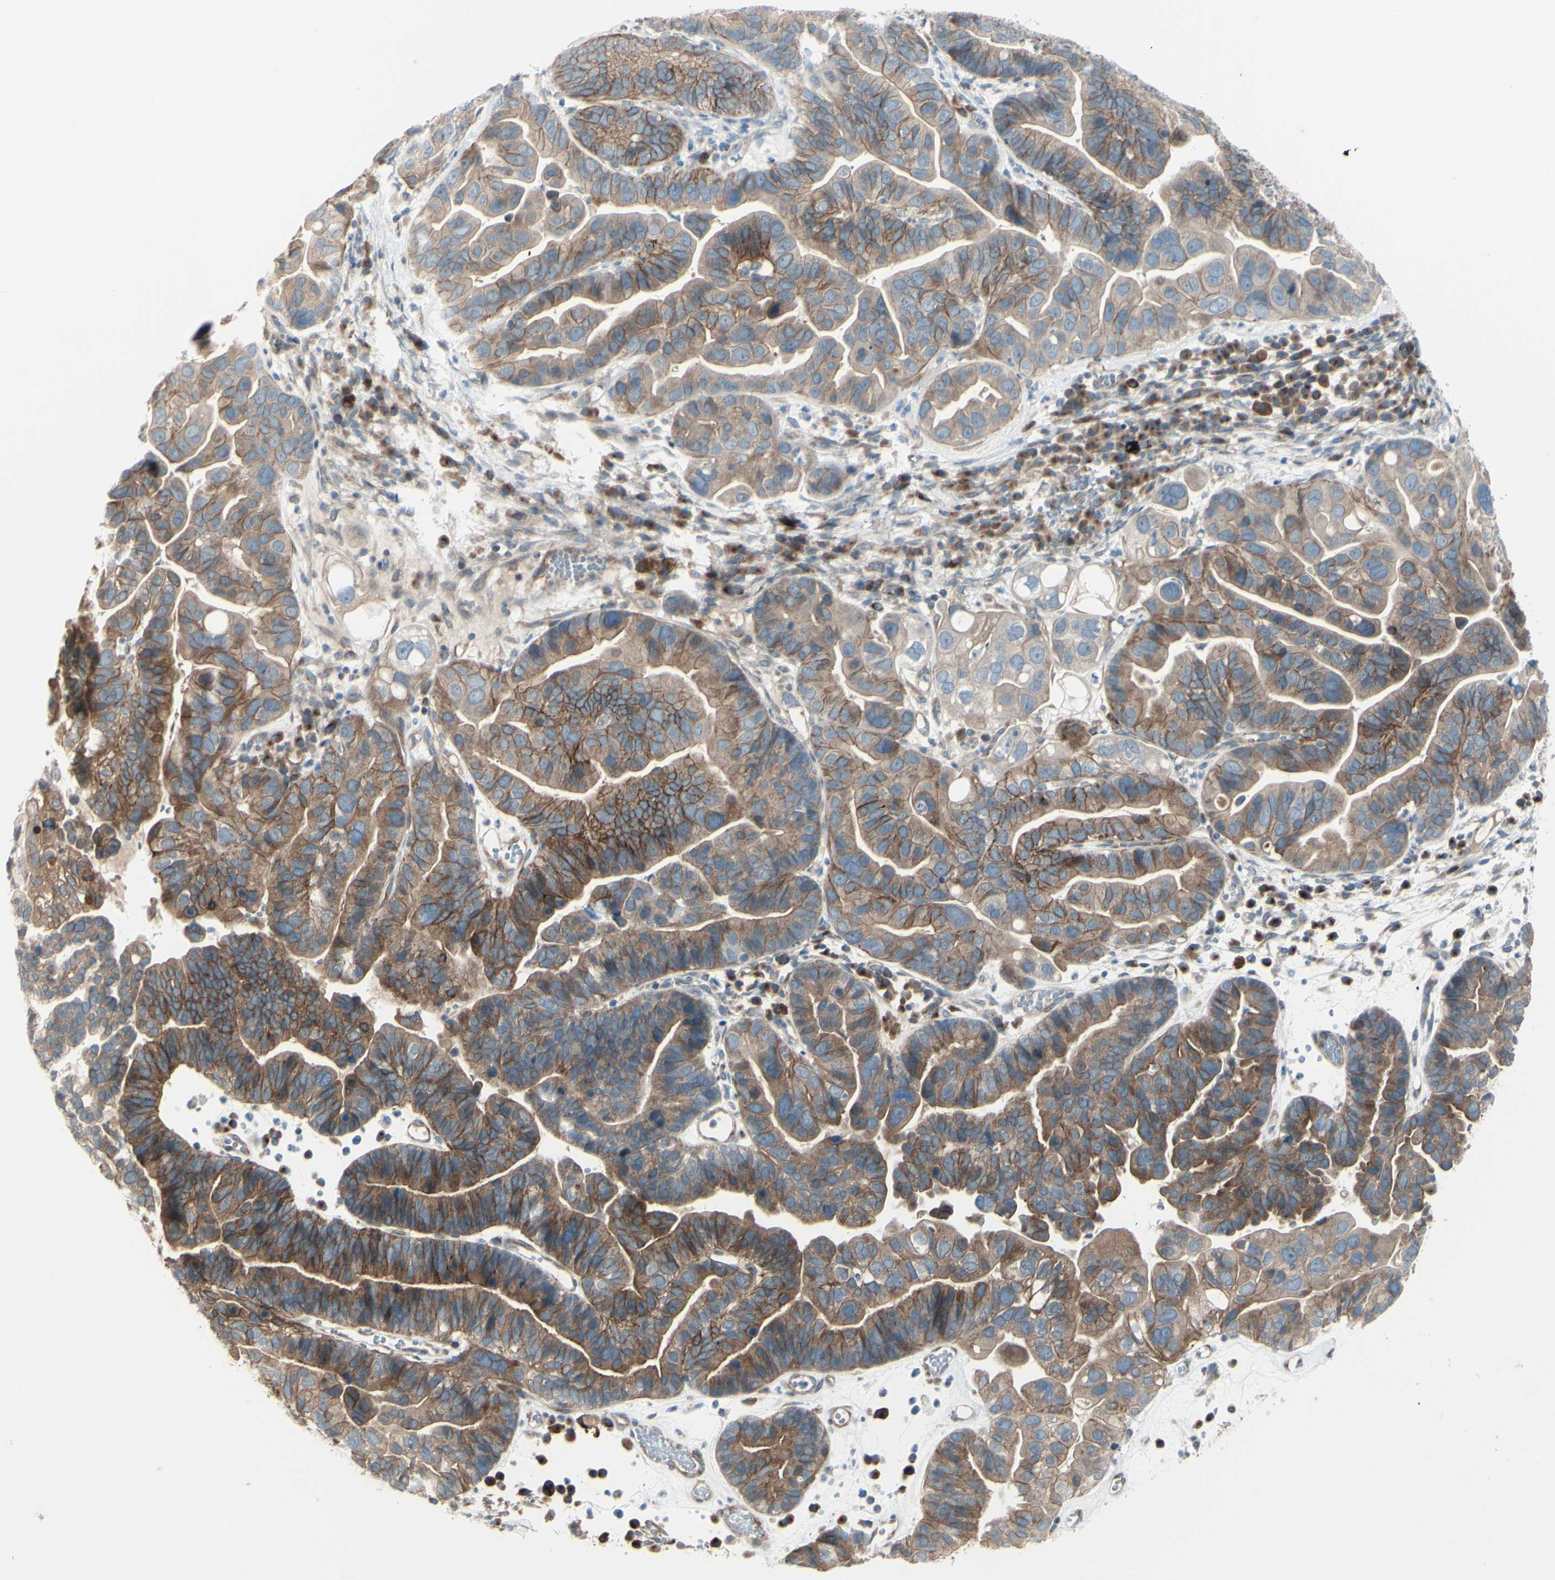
{"staining": {"intensity": "strong", "quantity": ">75%", "location": "cytoplasmic/membranous"}, "tissue": "ovarian cancer", "cell_type": "Tumor cells", "image_type": "cancer", "snomed": [{"axis": "morphology", "description": "Cystadenocarcinoma, serous, NOS"}, {"axis": "topography", "description": "Ovary"}], "caption": "Ovarian cancer was stained to show a protein in brown. There is high levels of strong cytoplasmic/membranous positivity in approximately >75% of tumor cells. (DAB (3,3'-diaminobenzidine) IHC with brightfield microscopy, high magnification).", "gene": "LRRK1", "patient": {"sex": "female", "age": 56}}